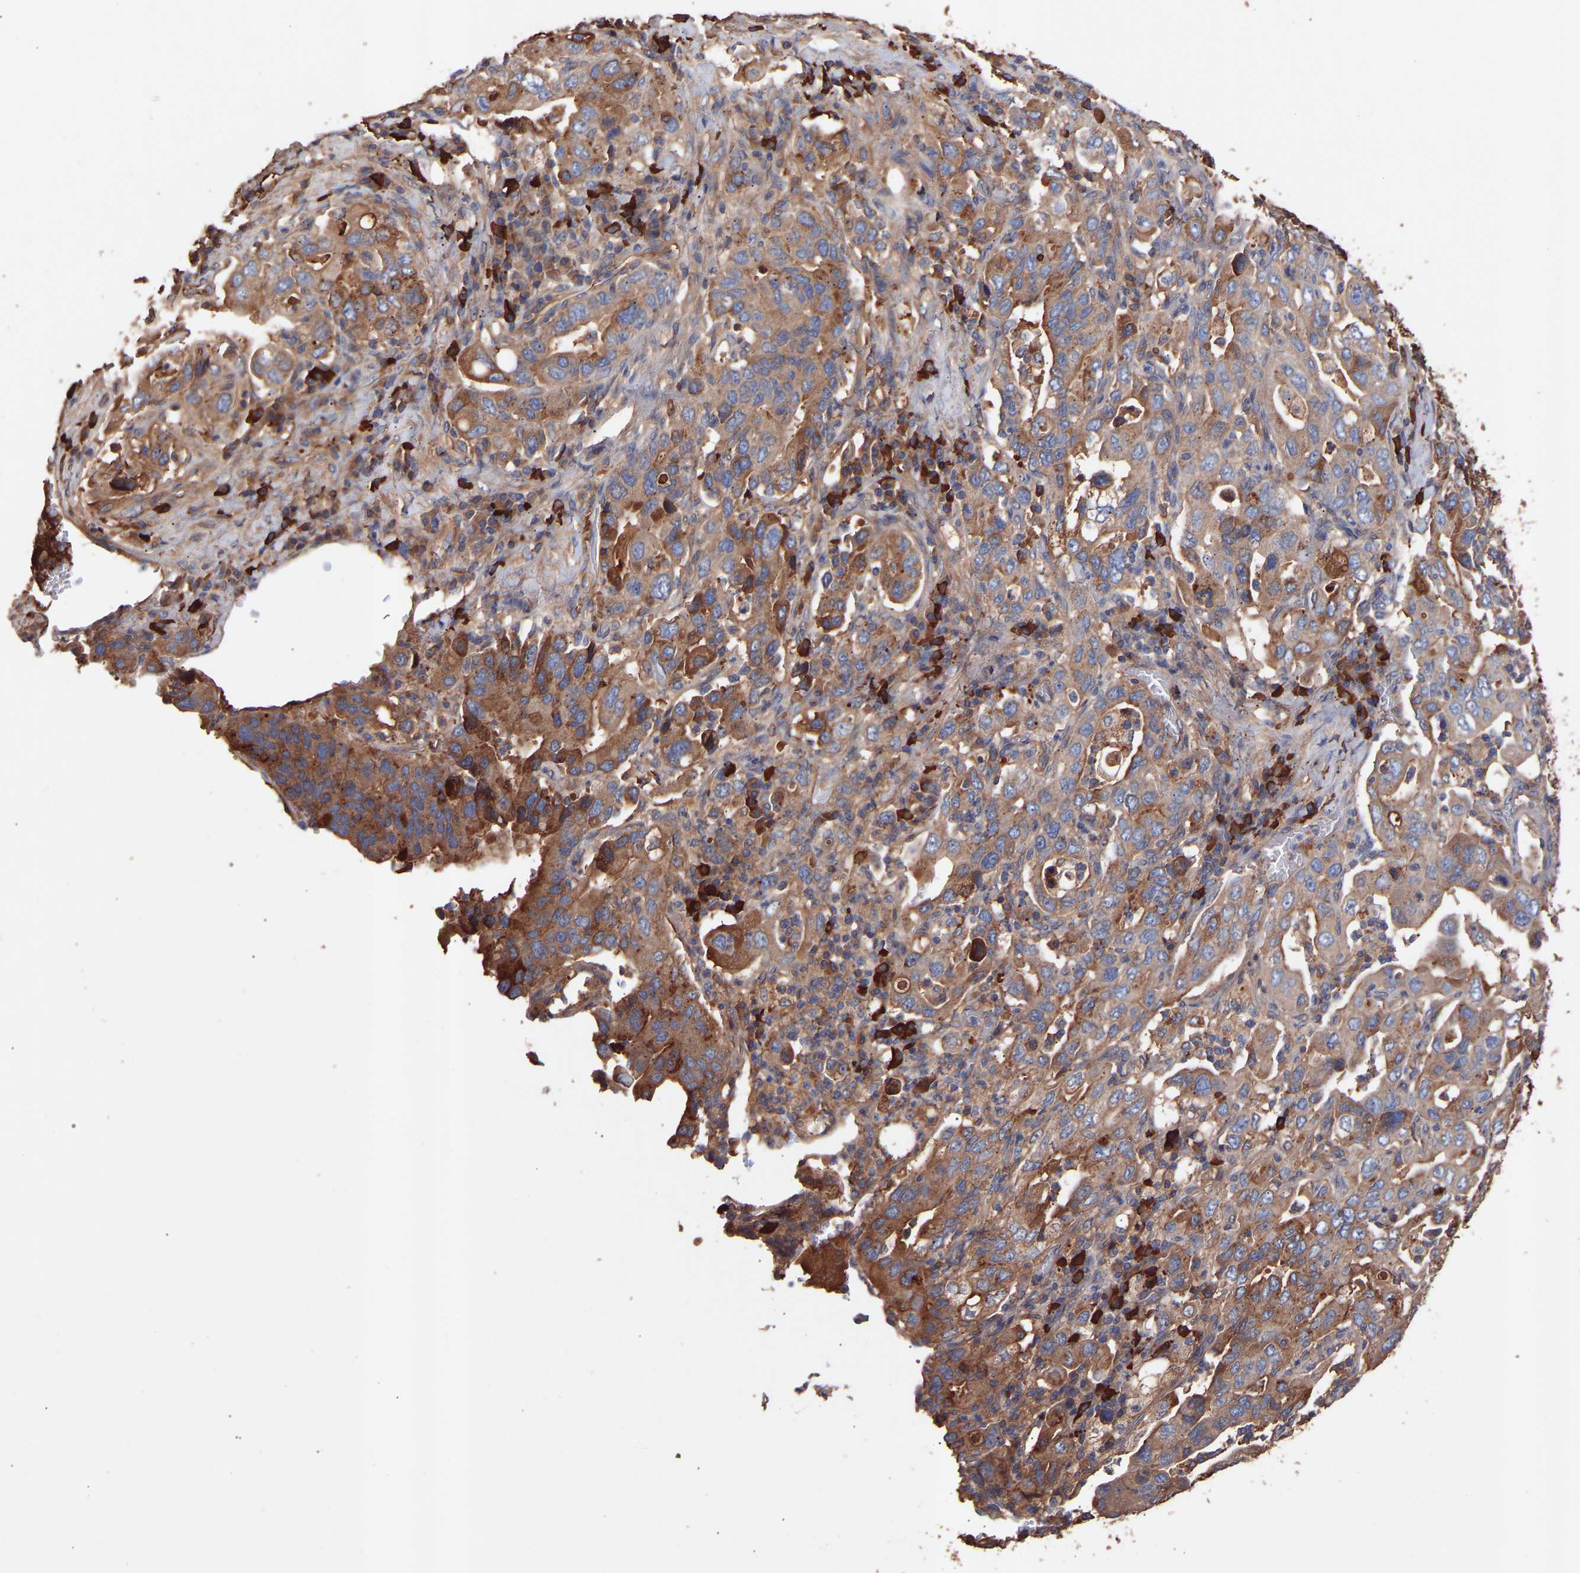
{"staining": {"intensity": "moderate", "quantity": ">75%", "location": "cytoplasmic/membranous"}, "tissue": "stomach cancer", "cell_type": "Tumor cells", "image_type": "cancer", "snomed": [{"axis": "morphology", "description": "Adenocarcinoma, NOS"}, {"axis": "topography", "description": "Stomach, upper"}], "caption": "Stomach cancer stained with IHC displays moderate cytoplasmic/membranous expression in about >75% of tumor cells.", "gene": "TMEM268", "patient": {"sex": "male", "age": 62}}